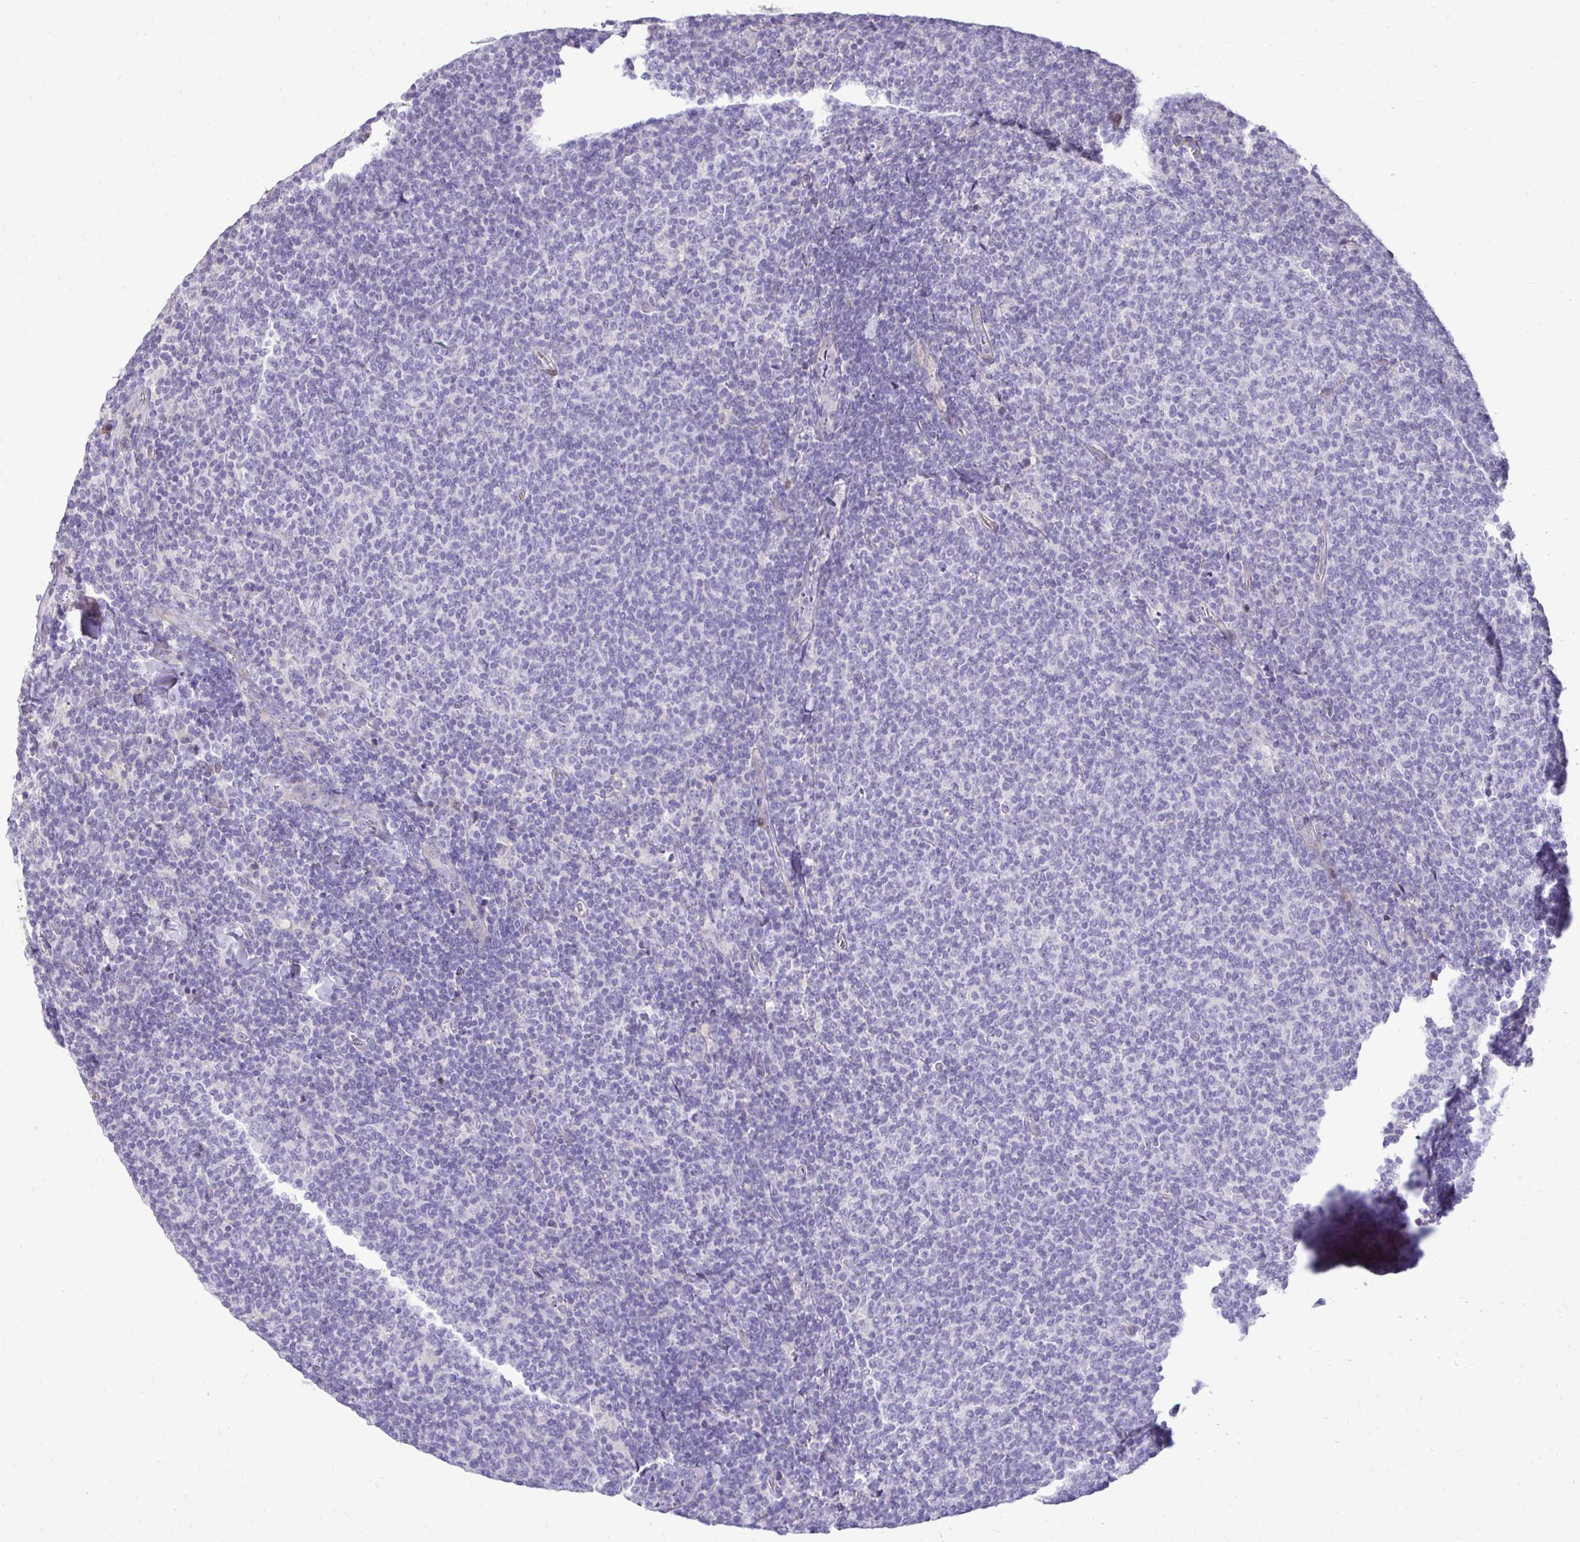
{"staining": {"intensity": "negative", "quantity": "none", "location": "none"}, "tissue": "lymphoma", "cell_type": "Tumor cells", "image_type": "cancer", "snomed": [{"axis": "morphology", "description": "Malignant lymphoma, non-Hodgkin's type, Low grade"}, {"axis": "topography", "description": "Lymph node"}], "caption": "Immunohistochemical staining of lymphoma shows no significant expression in tumor cells.", "gene": "GAS2", "patient": {"sex": "male", "age": 52}}